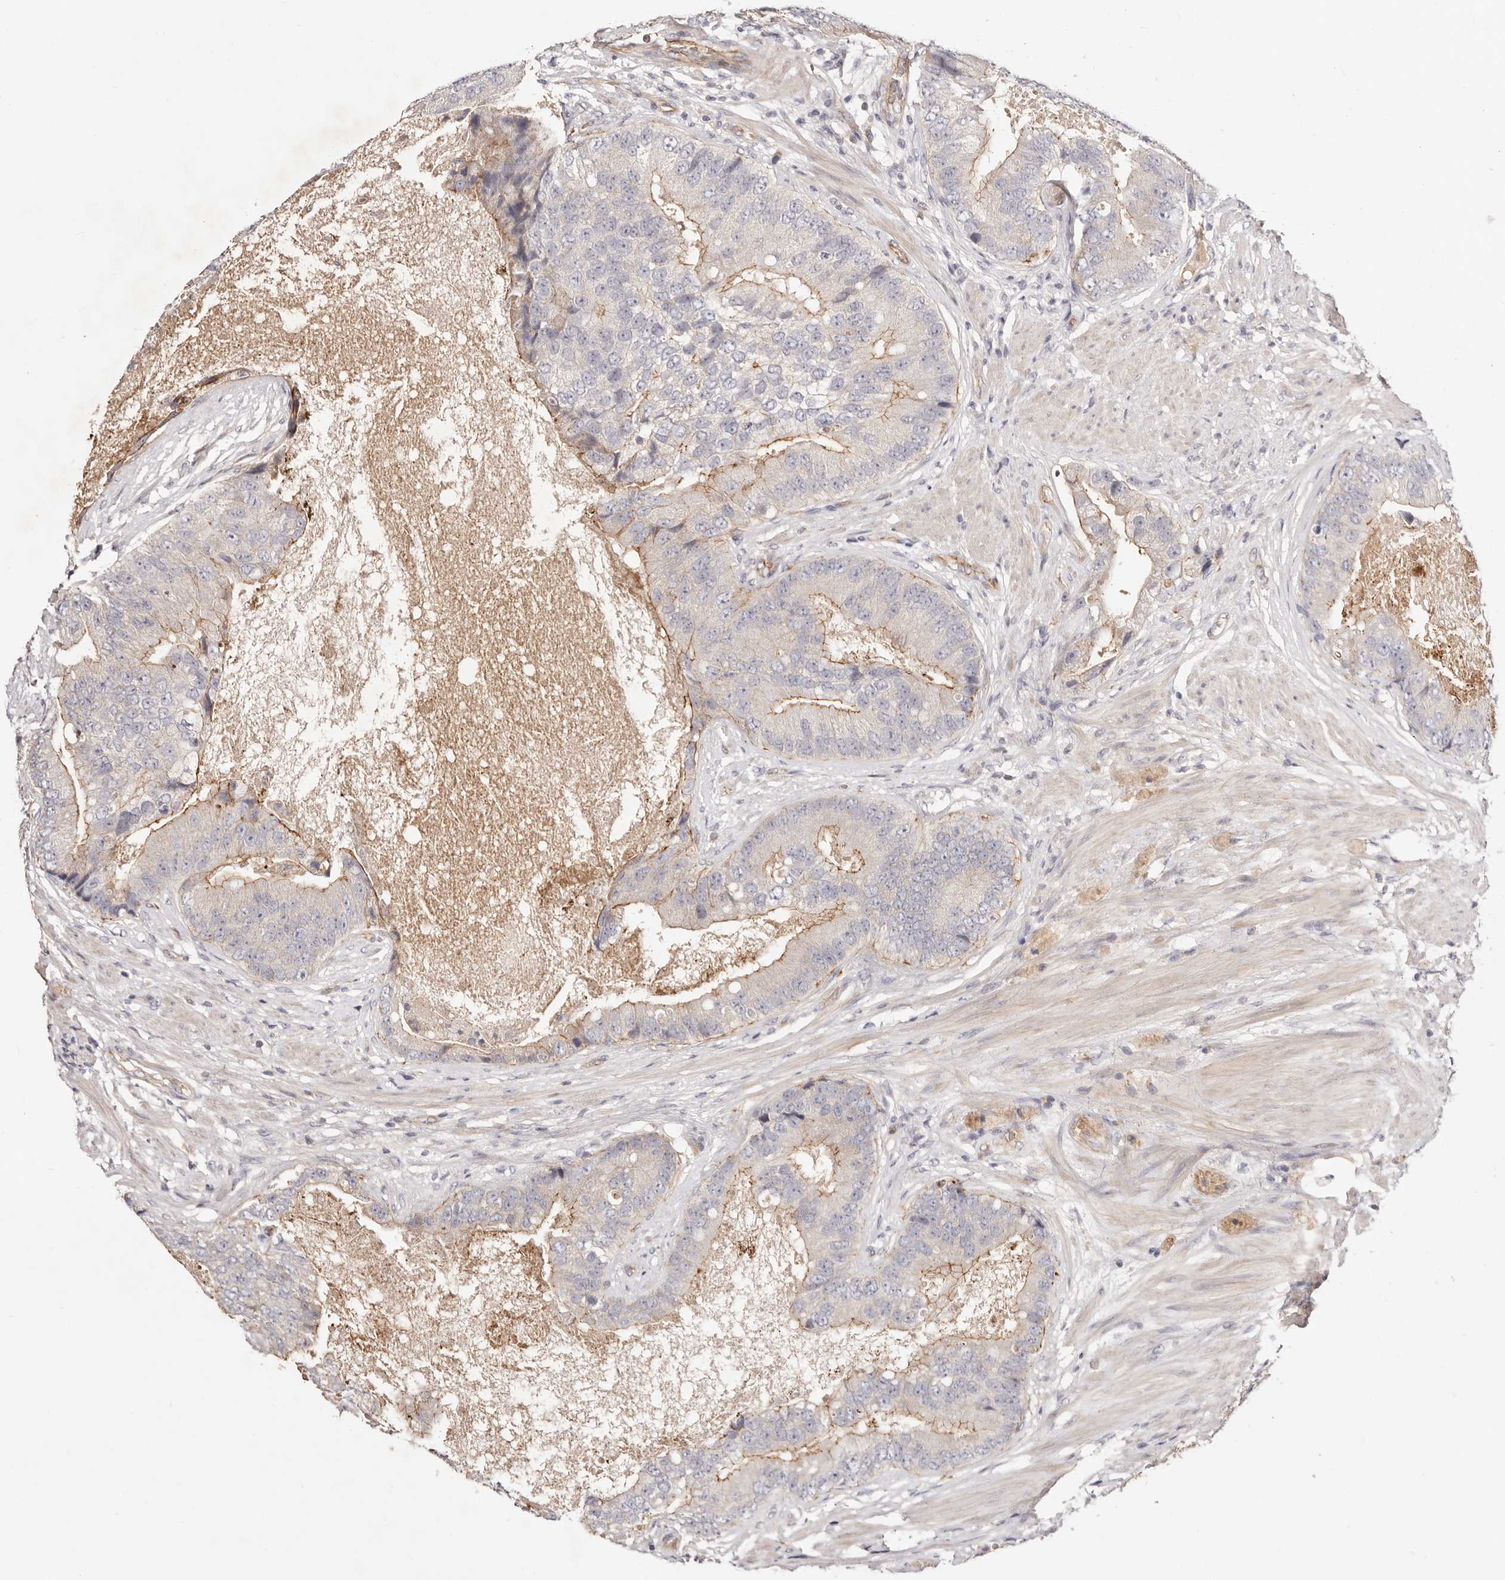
{"staining": {"intensity": "moderate", "quantity": "25%-75%", "location": "cytoplasmic/membranous"}, "tissue": "prostate cancer", "cell_type": "Tumor cells", "image_type": "cancer", "snomed": [{"axis": "morphology", "description": "Adenocarcinoma, High grade"}, {"axis": "topography", "description": "Prostate"}], "caption": "IHC of prostate adenocarcinoma (high-grade) reveals medium levels of moderate cytoplasmic/membranous positivity in about 25%-75% of tumor cells.", "gene": "SLC35B2", "patient": {"sex": "male", "age": 70}}